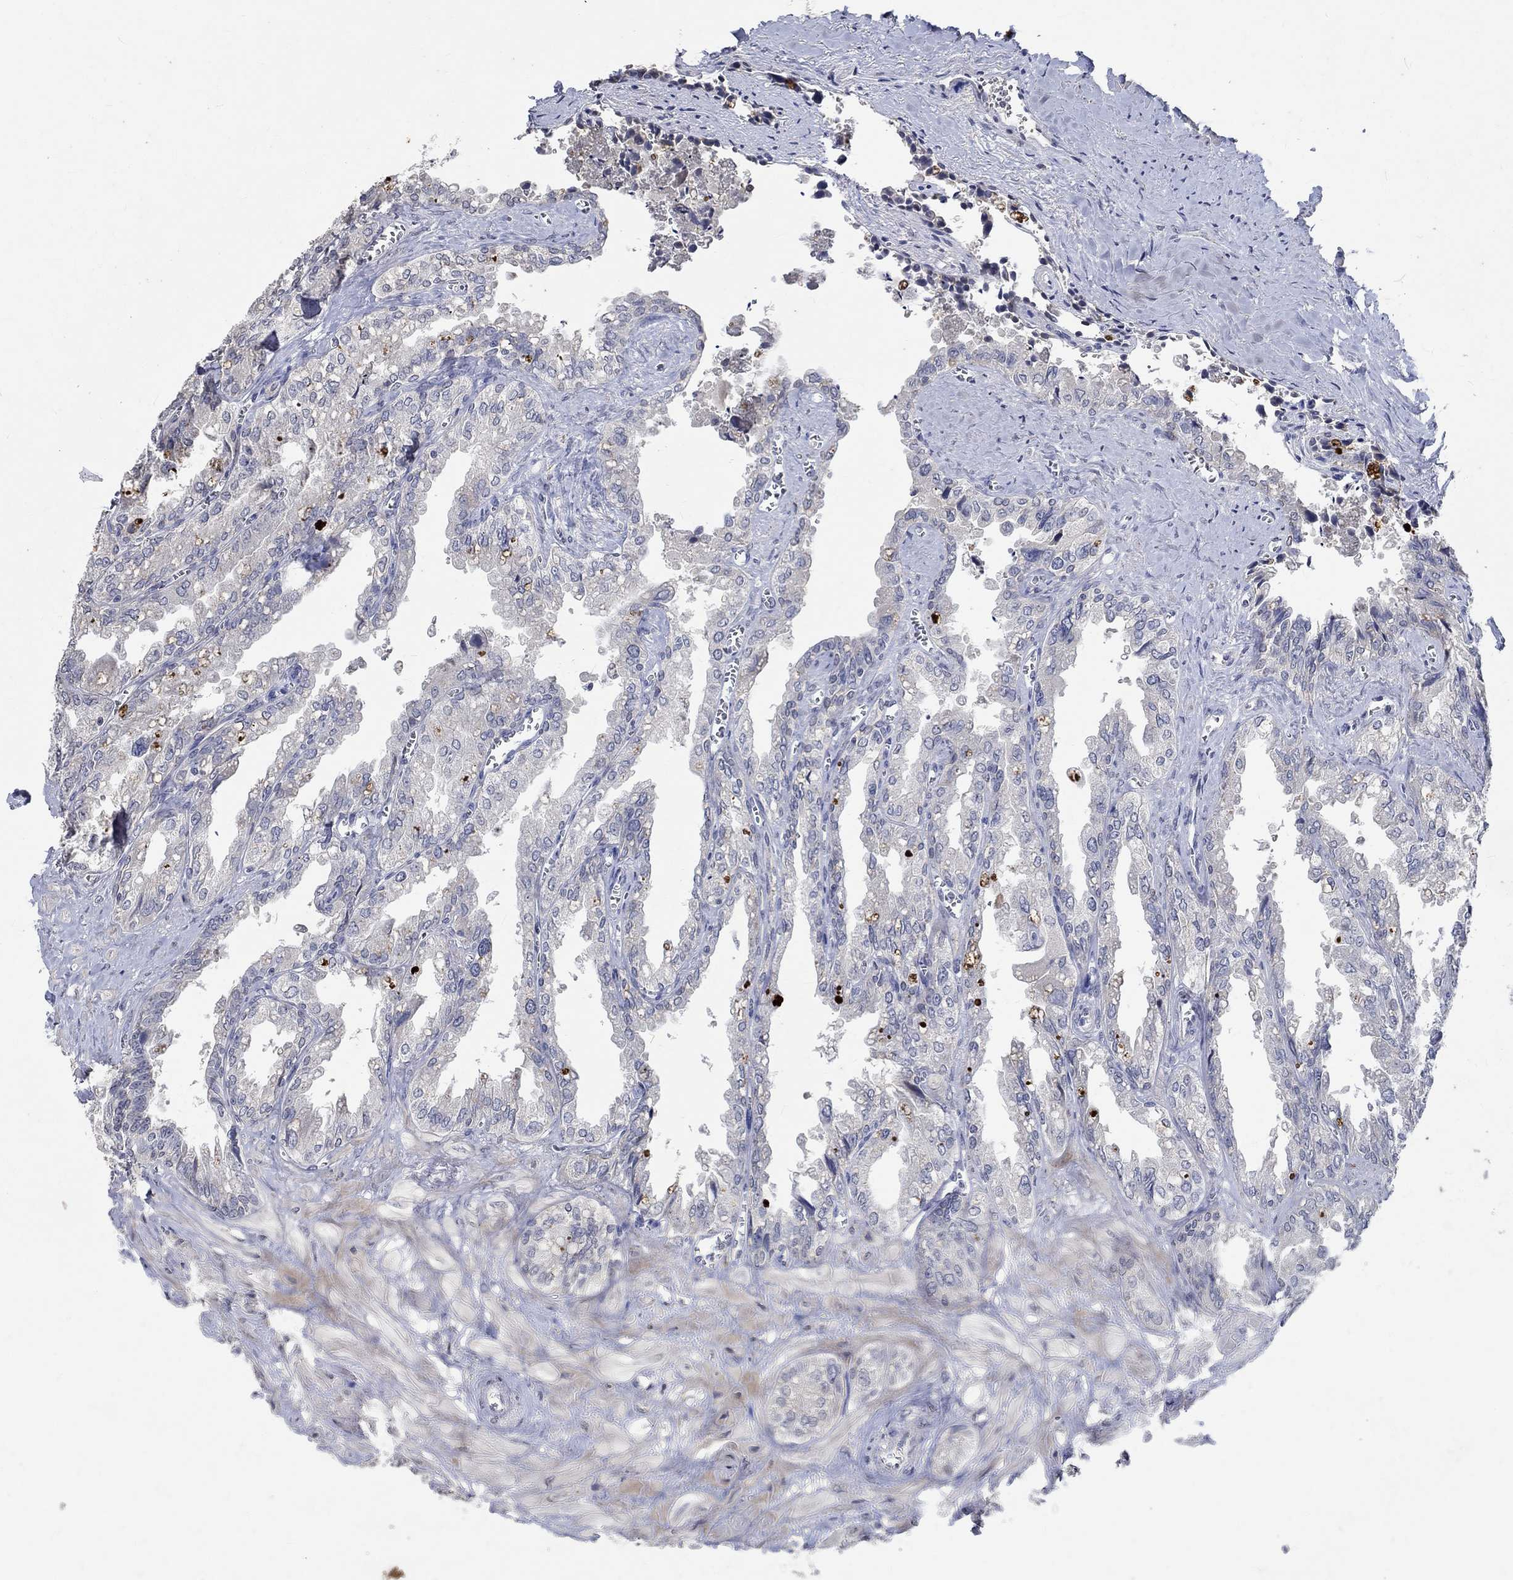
{"staining": {"intensity": "negative", "quantity": "none", "location": "none"}, "tissue": "seminal vesicle", "cell_type": "Glandular cells", "image_type": "normal", "snomed": [{"axis": "morphology", "description": "Normal tissue, NOS"}, {"axis": "topography", "description": "Seminal veicle"}], "caption": "Photomicrograph shows no protein positivity in glandular cells of benign seminal vesicle. (DAB (3,3'-diaminobenzidine) immunohistochemistry with hematoxylin counter stain).", "gene": "TMEM169", "patient": {"sex": "male", "age": 67}}